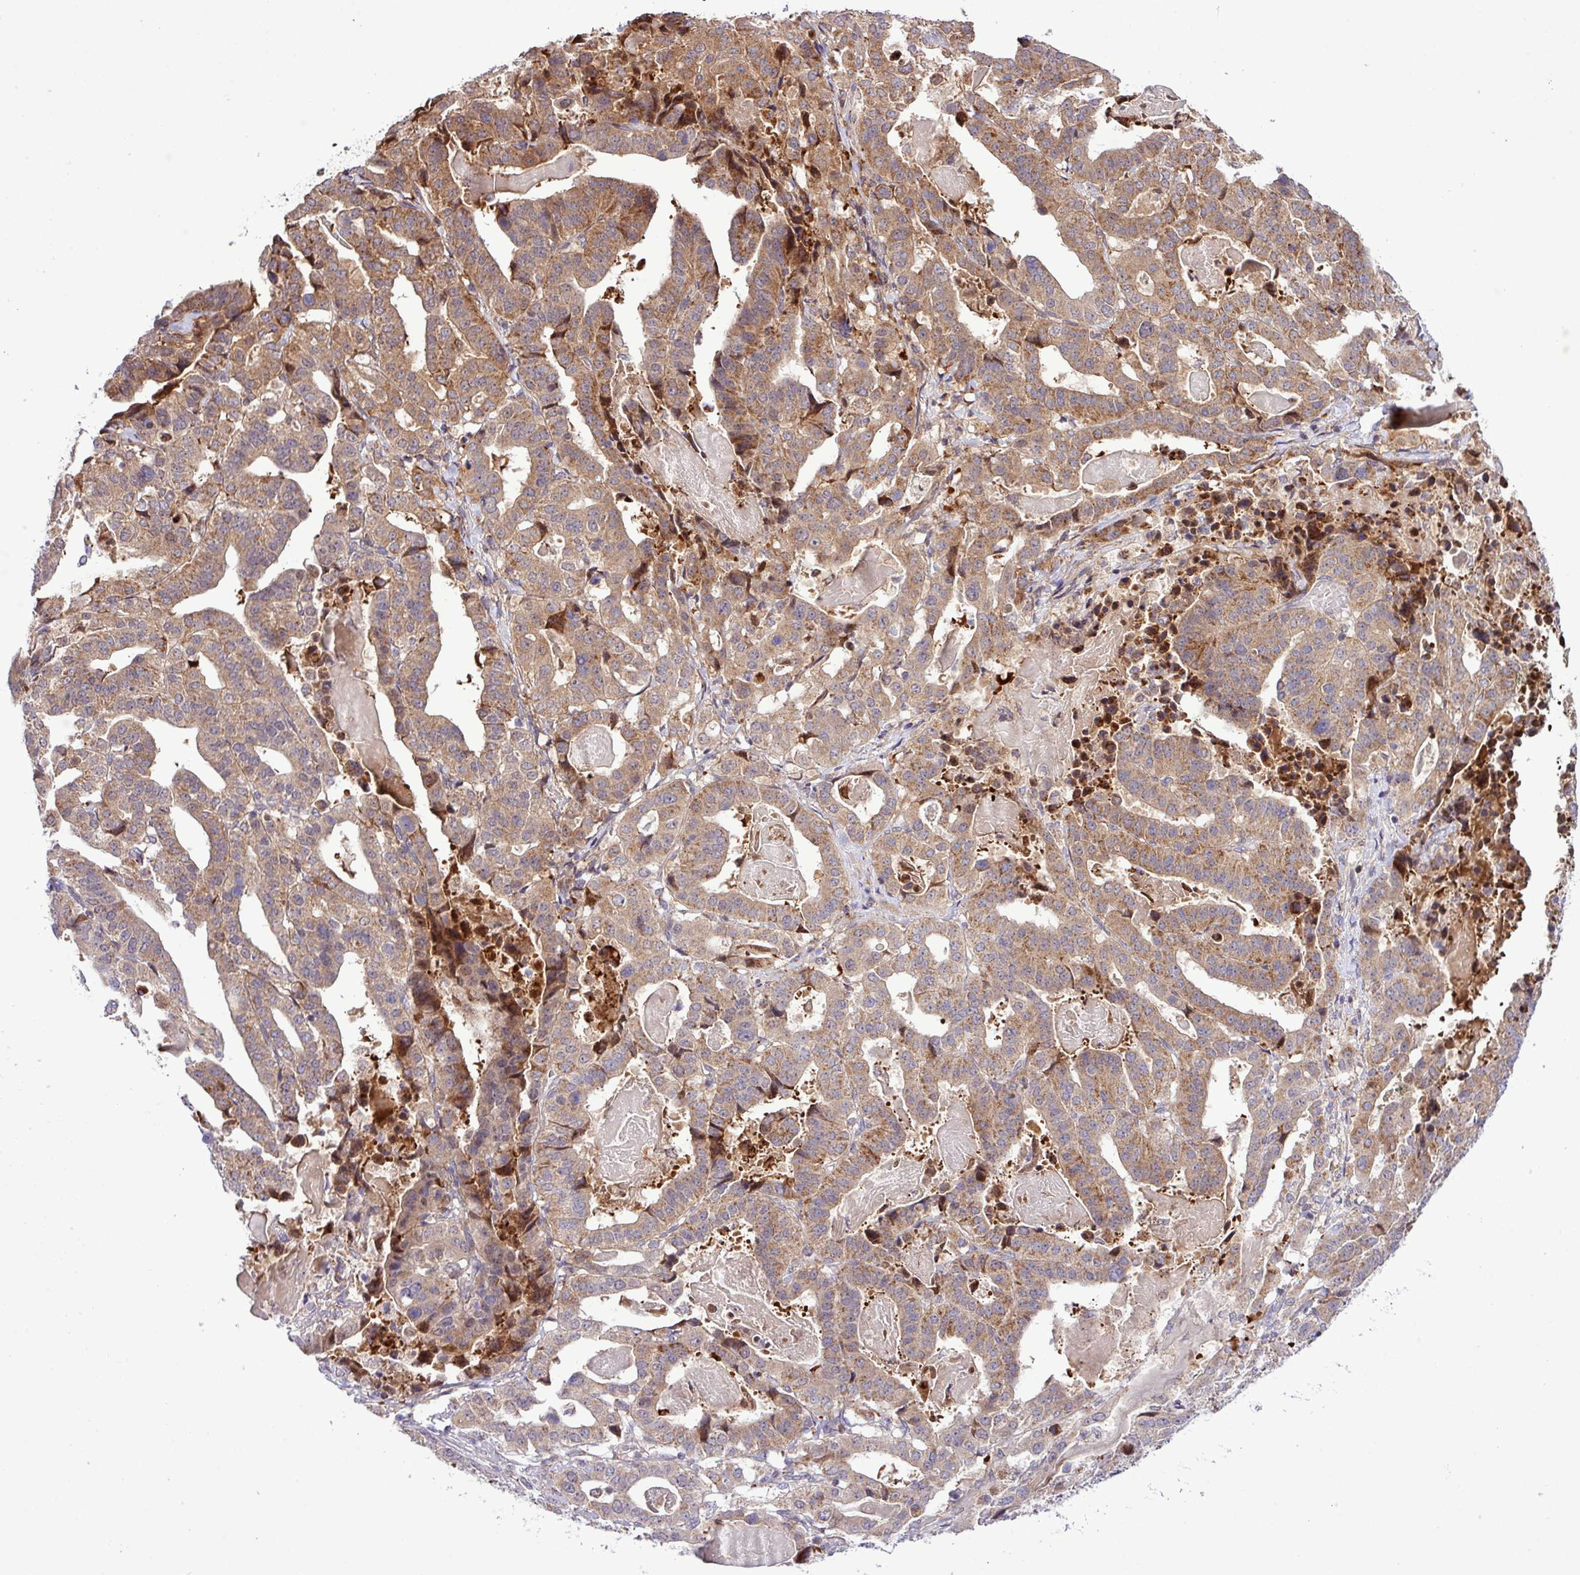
{"staining": {"intensity": "moderate", "quantity": ">75%", "location": "cytoplasmic/membranous"}, "tissue": "stomach cancer", "cell_type": "Tumor cells", "image_type": "cancer", "snomed": [{"axis": "morphology", "description": "Adenocarcinoma, NOS"}, {"axis": "topography", "description": "Stomach"}], "caption": "Human stomach adenocarcinoma stained with a brown dye displays moderate cytoplasmic/membranous positive positivity in about >75% of tumor cells.", "gene": "B3GNT9", "patient": {"sex": "male", "age": 48}}